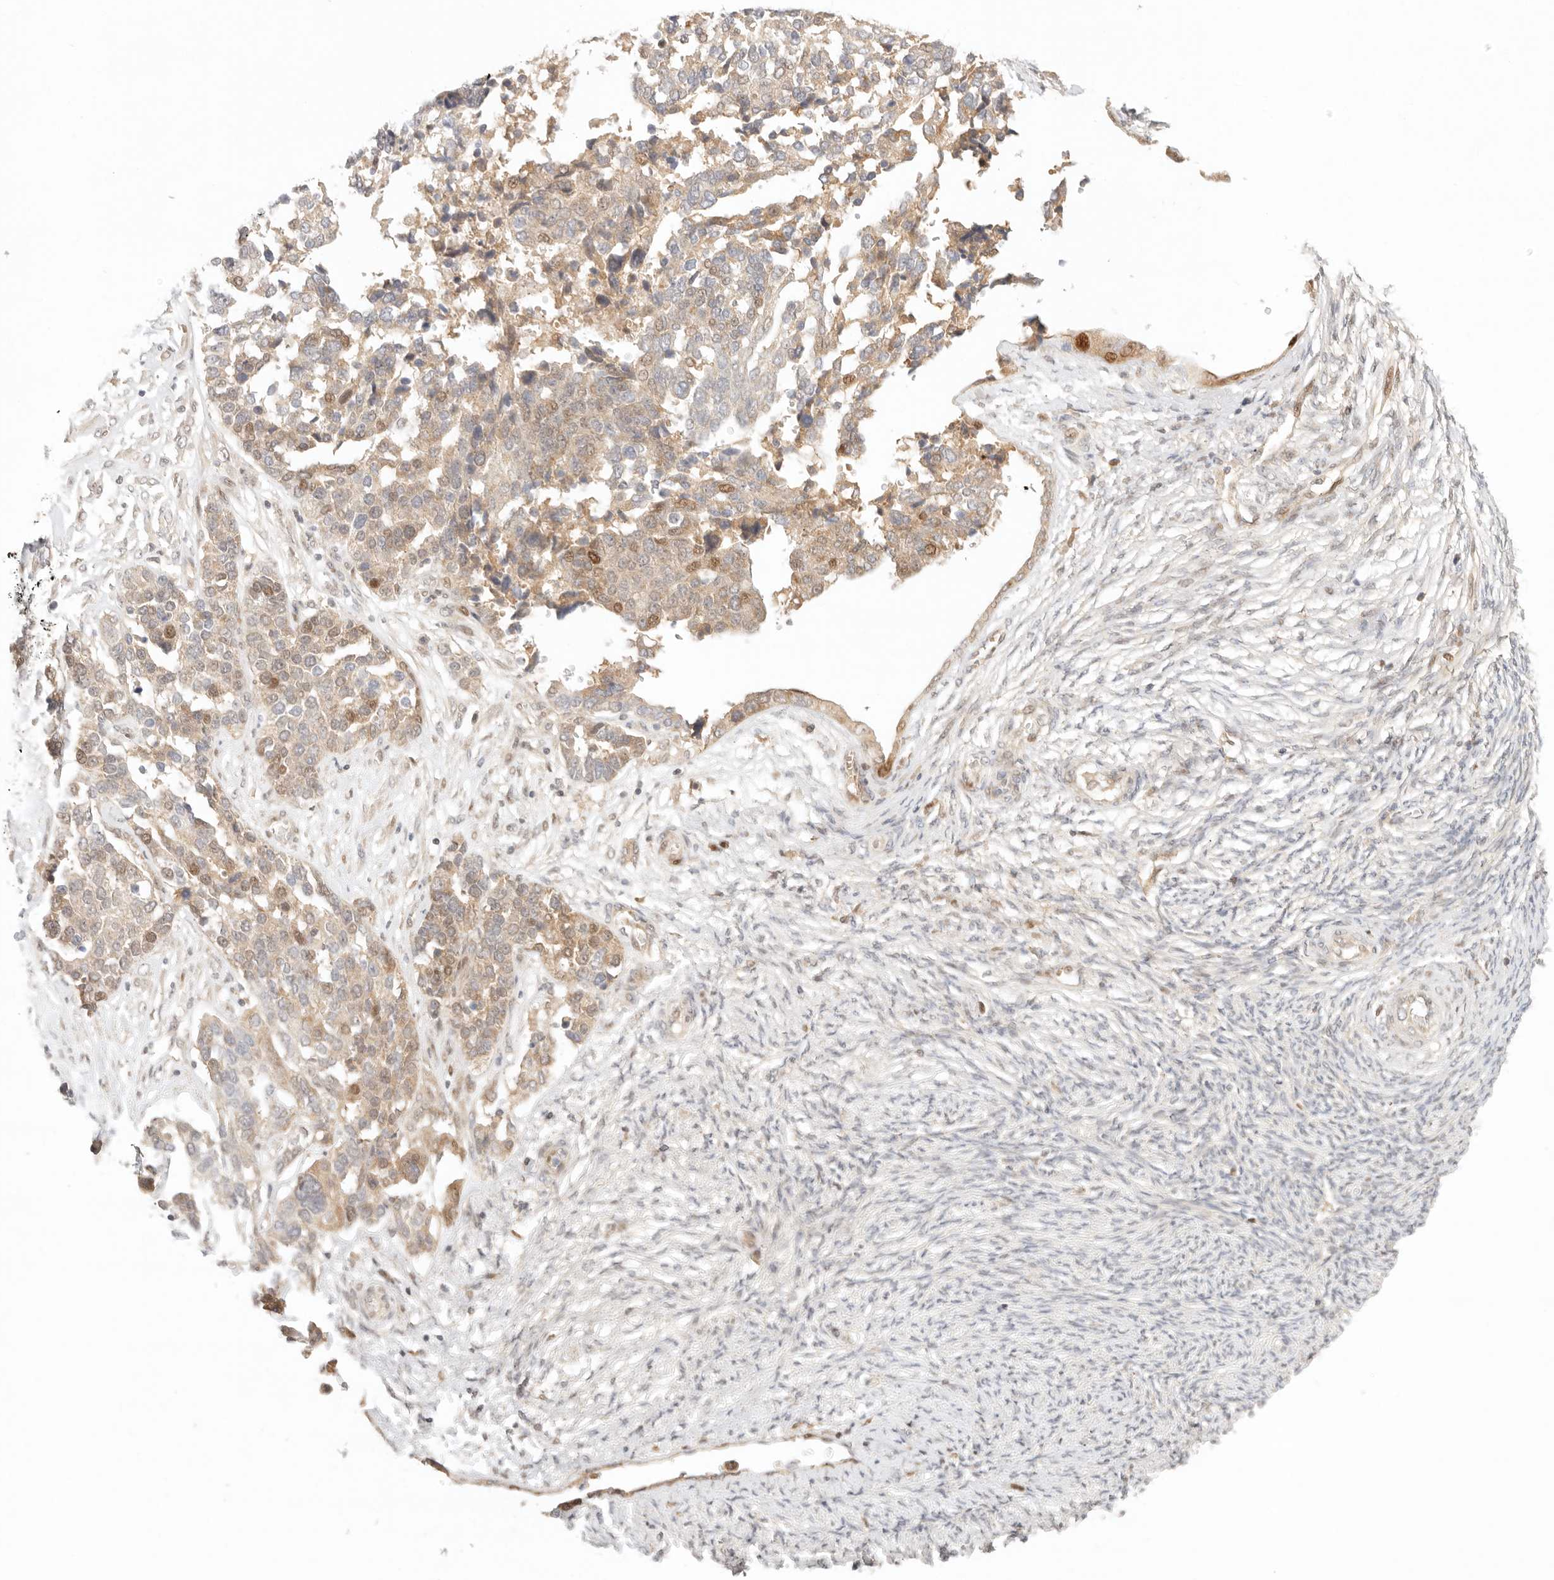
{"staining": {"intensity": "moderate", "quantity": ">75%", "location": "cytoplasmic/membranous,nuclear"}, "tissue": "ovarian cancer", "cell_type": "Tumor cells", "image_type": "cancer", "snomed": [{"axis": "morphology", "description": "Cystadenocarcinoma, serous, NOS"}, {"axis": "topography", "description": "Ovary"}], "caption": "Ovarian cancer (serous cystadenocarcinoma) stained for a protein exhibits moderate cytoplasmic/membranous and nuclear positivity in tumor cells.", "gene": "PHLDA3", "patient": {"sex": "female", "age": 44}}